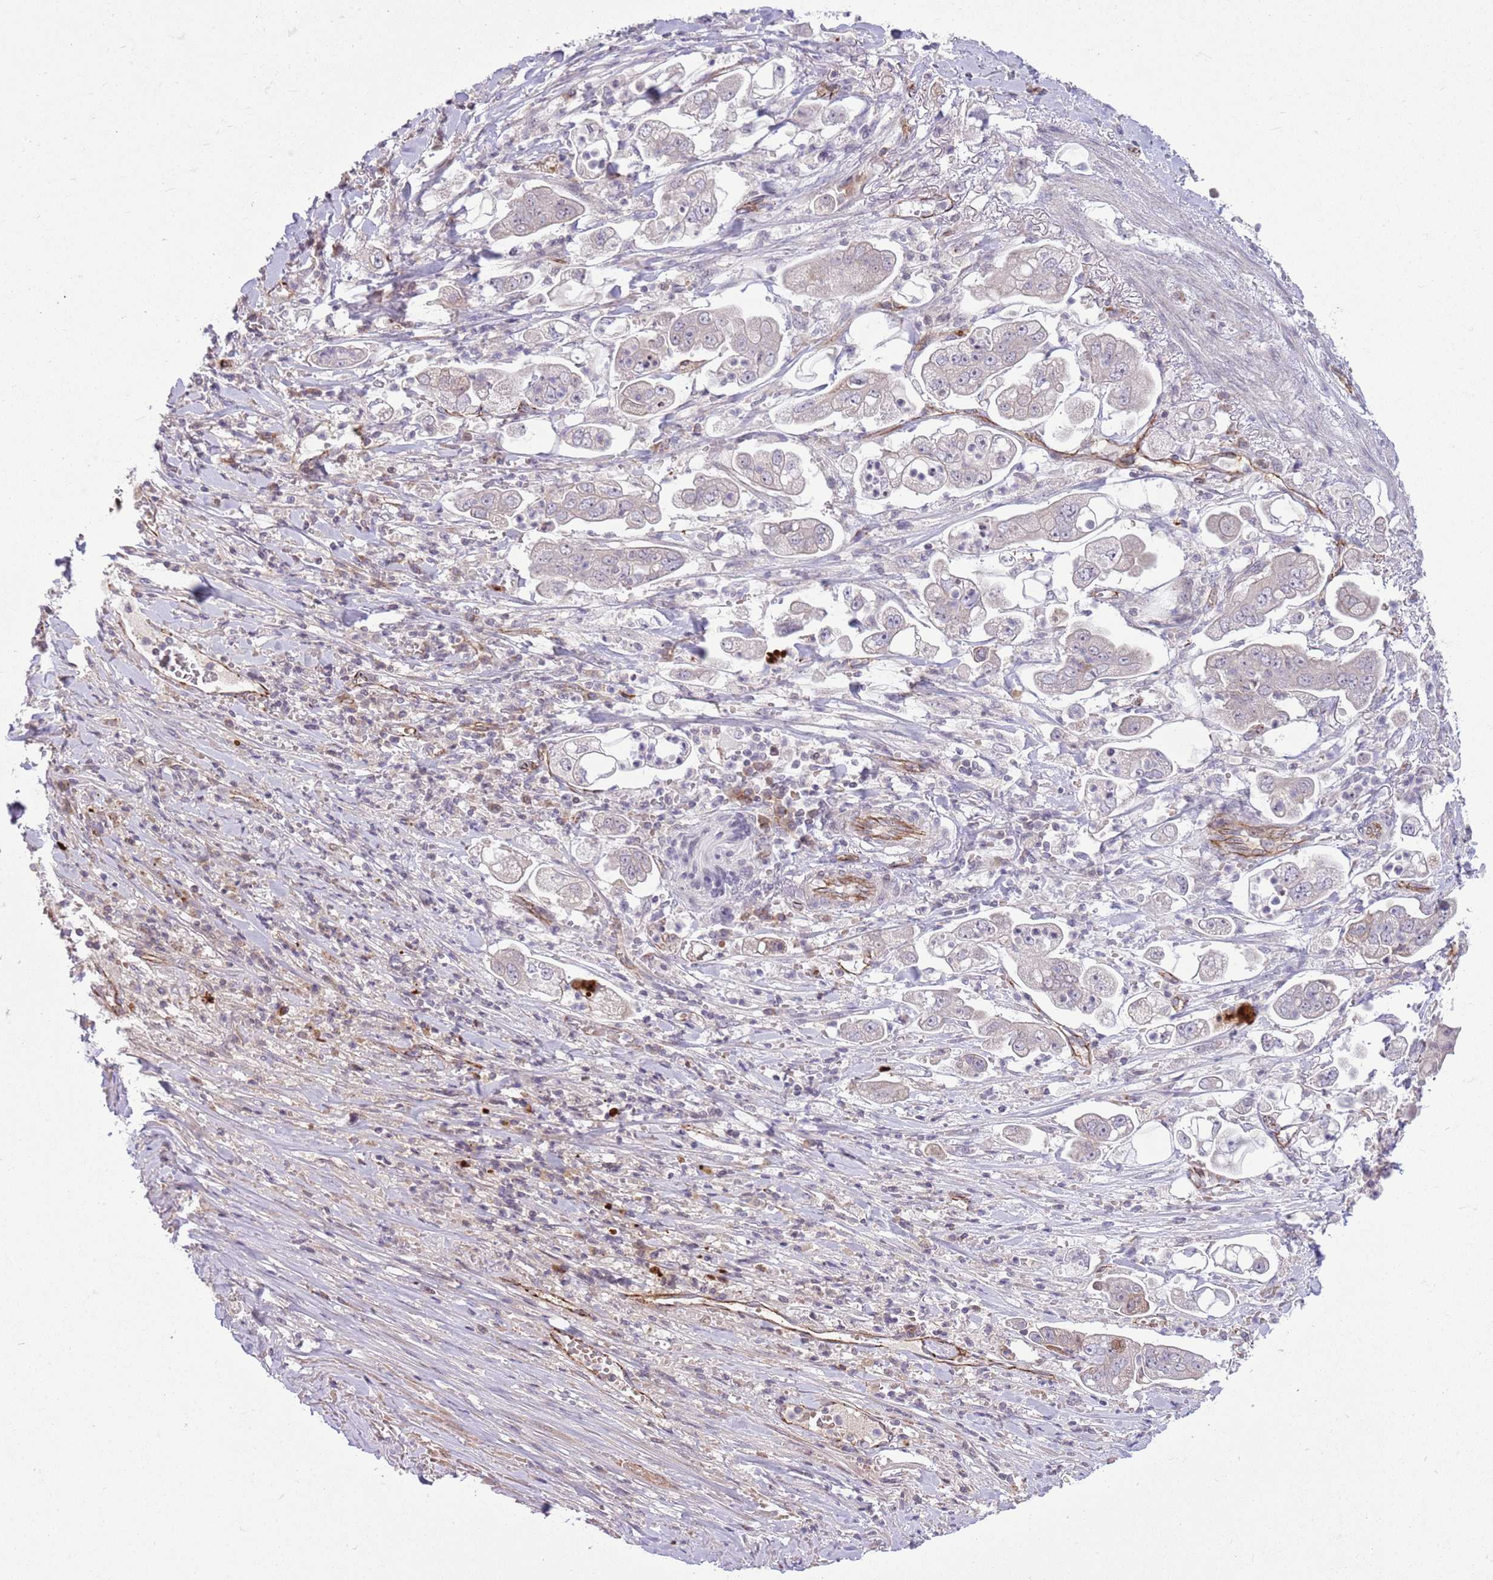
{"staining": {"intensity": "negative", "quantity": "none", "location": "none"}, "tissue": "stomach cancer", "cell_type": "Tumor cells", "image_type": "cancer", "snomed": [{"axis": "morphology", "description": "Adenocarcinoma, NOS"}, {"axis": "topography", "description": "Stomach"}], "caption": "Immunohistochemical staining of adenocarcinoma (stomach) demonstrates no significant staining in tumor cells.", "gene": "DPP10", "patient": {"sex": "male", "age": 62}}